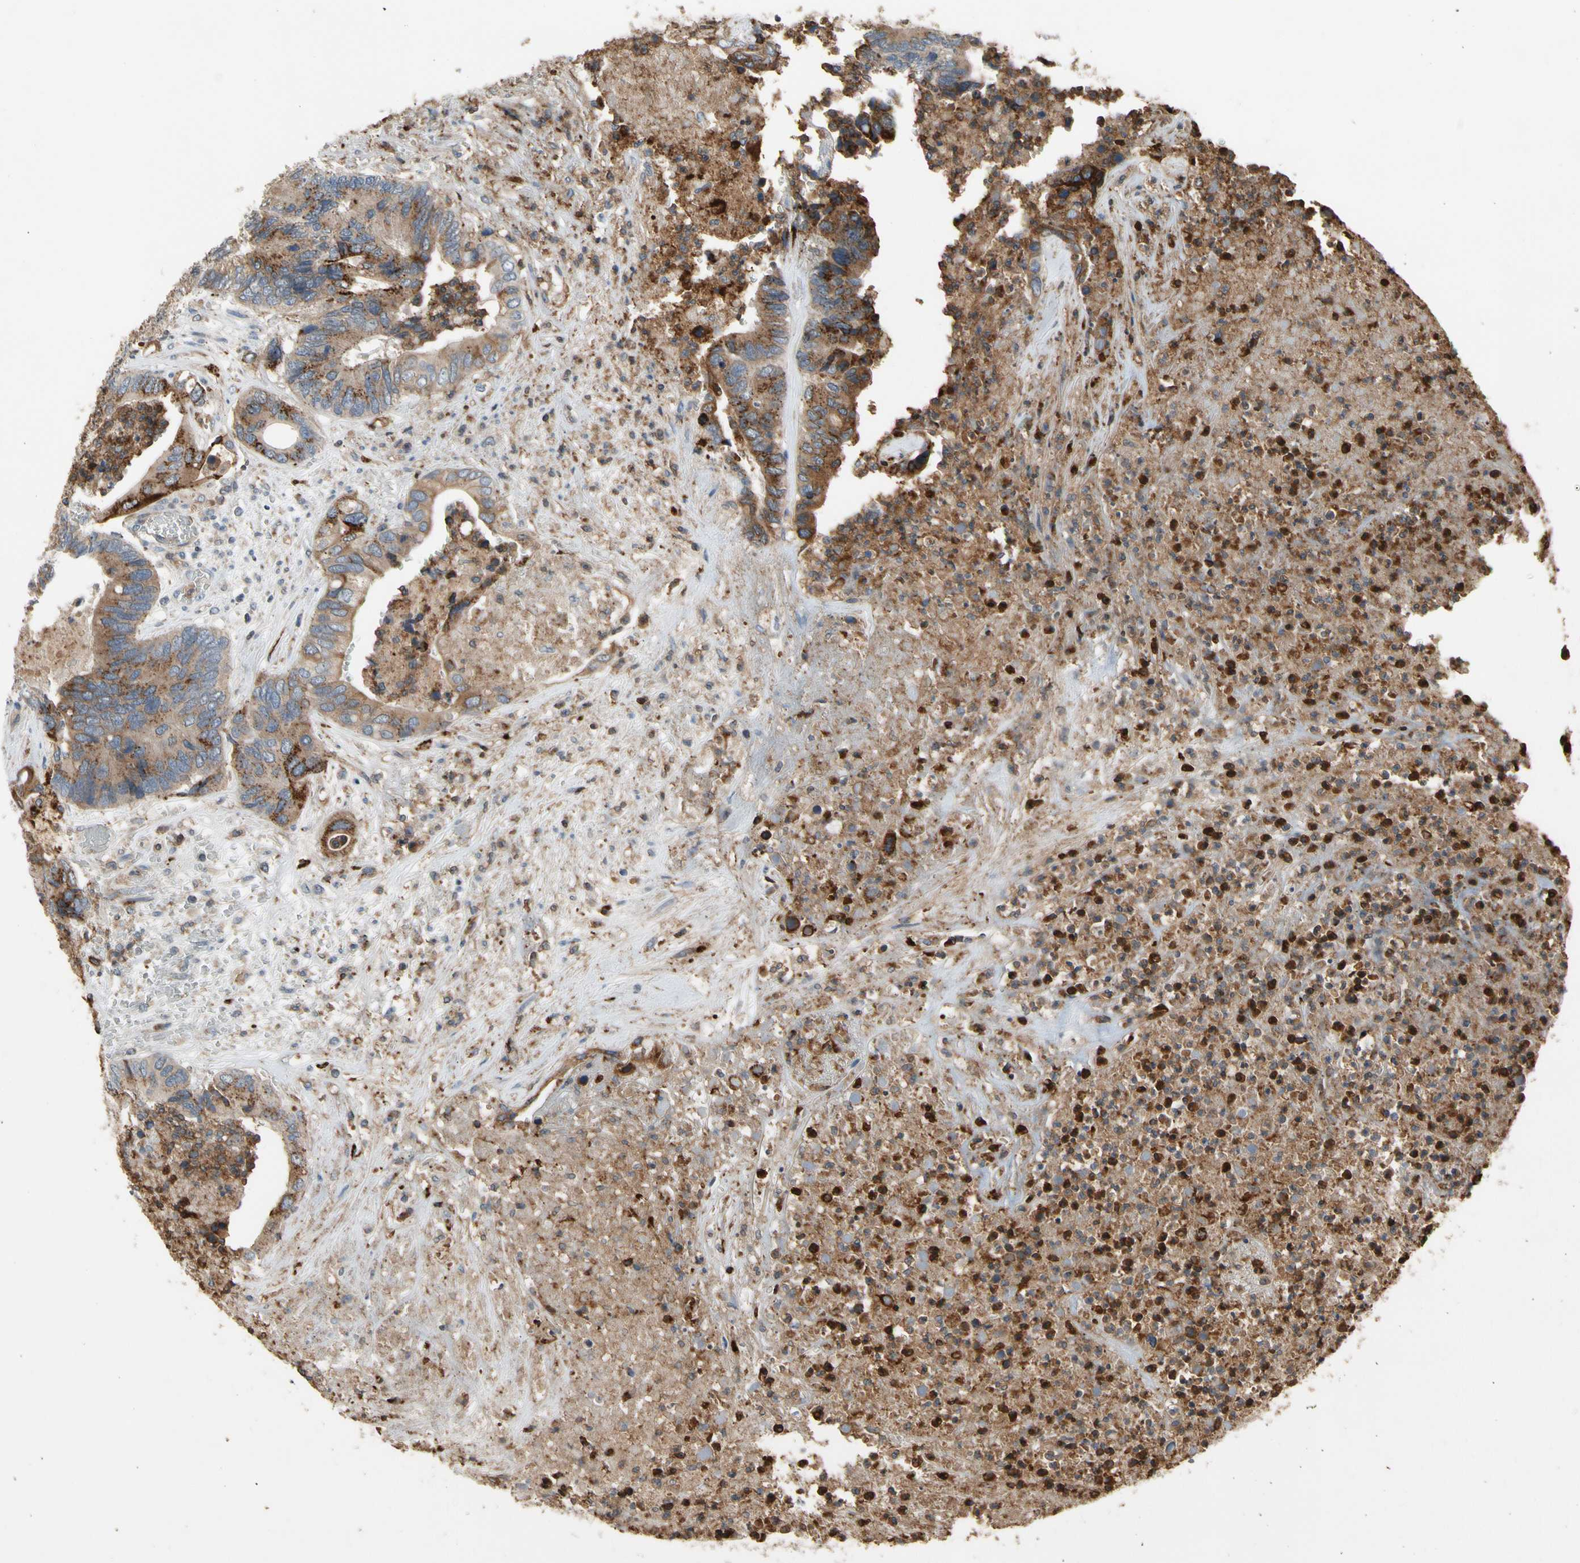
{"staining": {"intensity": "moderate", "quantity": ">75%", "location": "cytoplasmic/membranous"}, "tissue": "colorectal cancer", "cell_type": "Tumor cells", "image_type": "cancer", "snomed": [{"axis": "morphology", "description": "Adenocarcinoma, NOS"}, {"axis": "topography", "description": "Rectum"}], "caption": "Adenocarcinoma (colorectal) was stained to show a protein in brown. There is medium levels of moderate cytoplasmic/membranous staining in about >75% of tumor cells. Using DAB (brown) and hematoxylin (blue) stains, captured at high magnification using brightfield microscopy.", "gene": "GALNT5", "patient": {"sex": "male", "age": 55}}